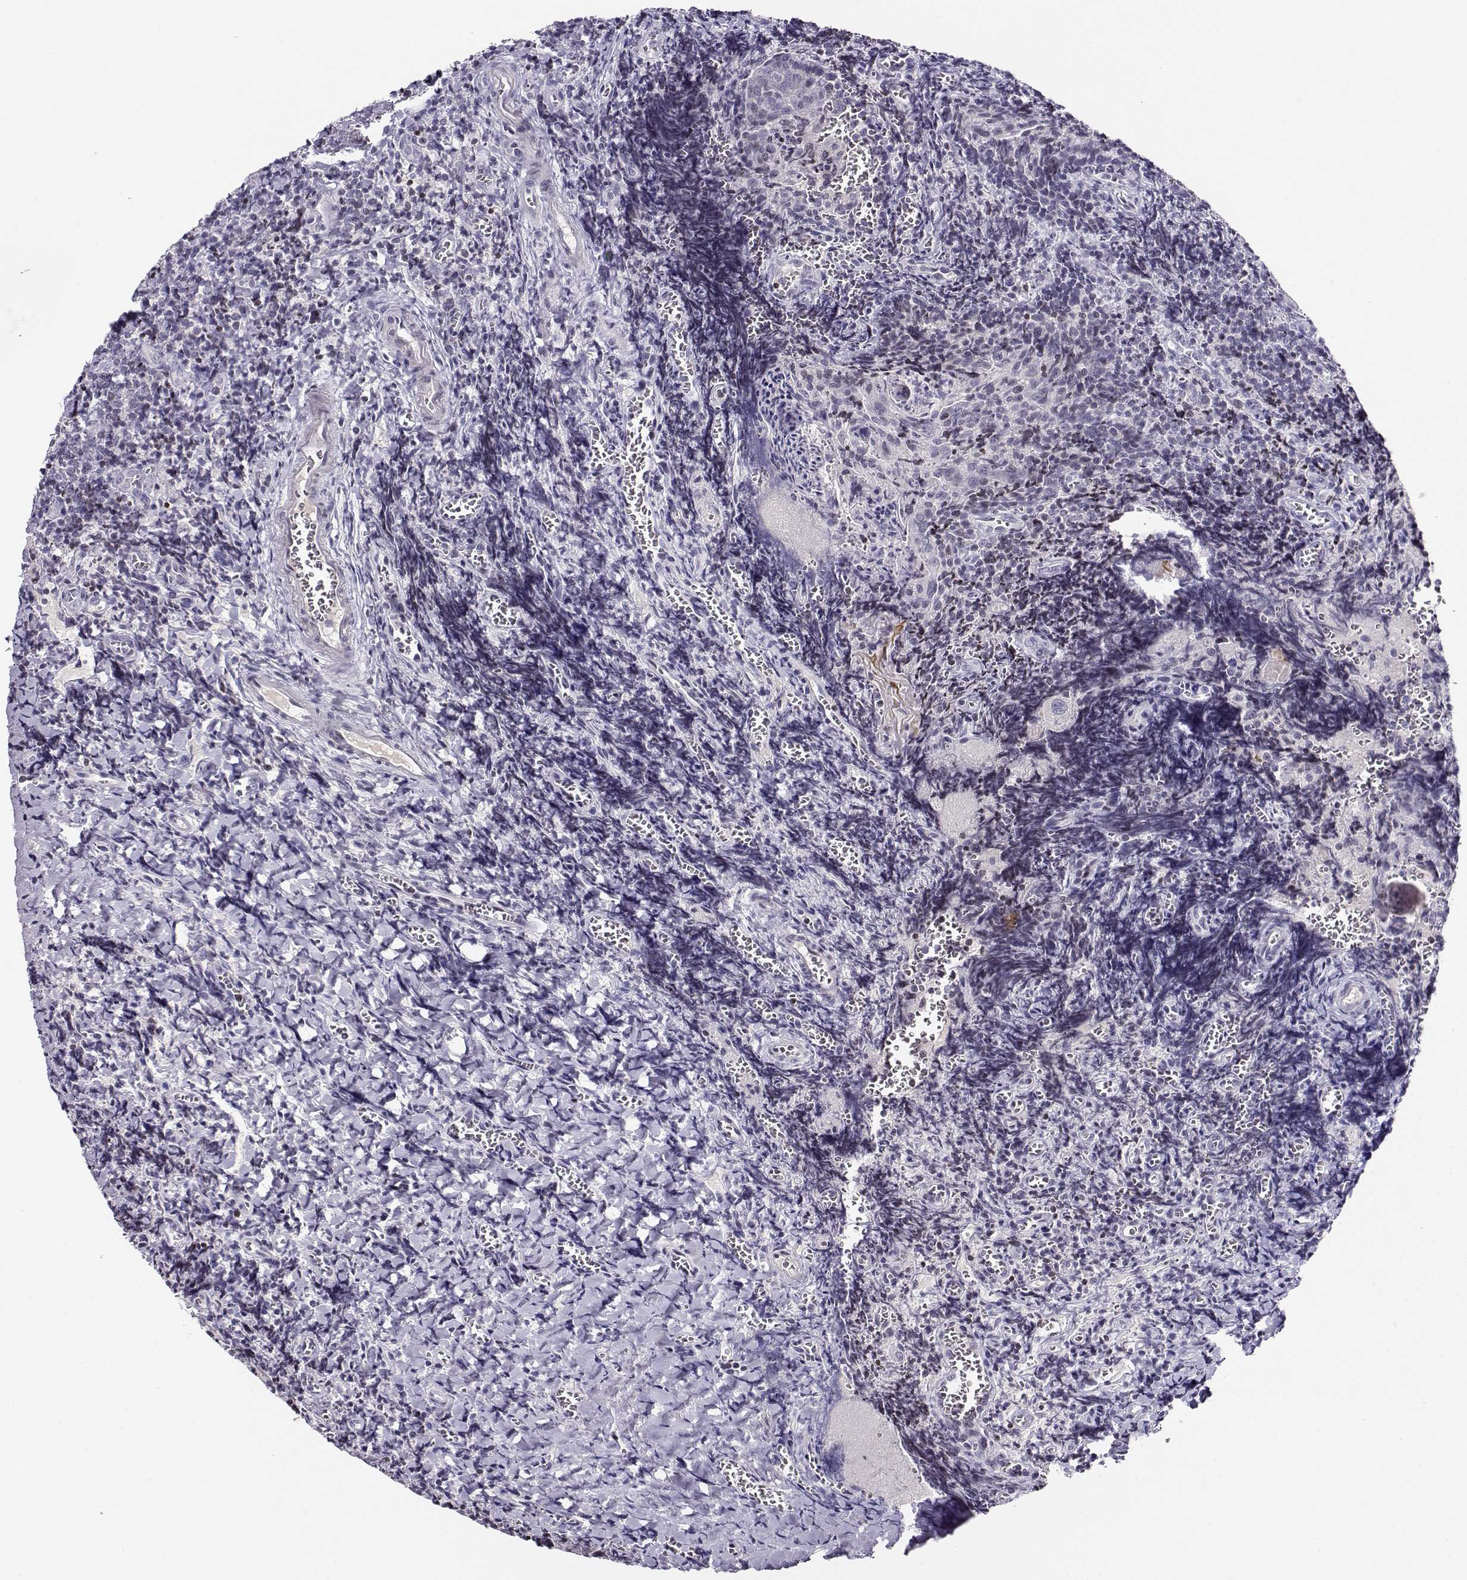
{"staining": {"intensity": "negative", "quantity": "none", "location": "none"}, "tissue": "tonsil", "cell_type": "Germinal center cells", "image_type": "normal", "snomed": [{"axis": "morphology", "description": "Normal tissue, NOS"}, {"axis": "morphology", "description": "Inflammation, NOS"}, {"axis": "topography", "description": "Tonsil"}], "caption": "High power microscopy histopathology image of an immunohistochemistry (IHC) histopathology image of benign tonsil, revealing no significant expression in germinal center cells. The staining is performed using DAB (3,3'-diaminobenzidine) brown chromogen with nuclei counter-stained in using hematoxylin.", "gene": "CRX", "patient": {"sex": "female", "age": 31}}